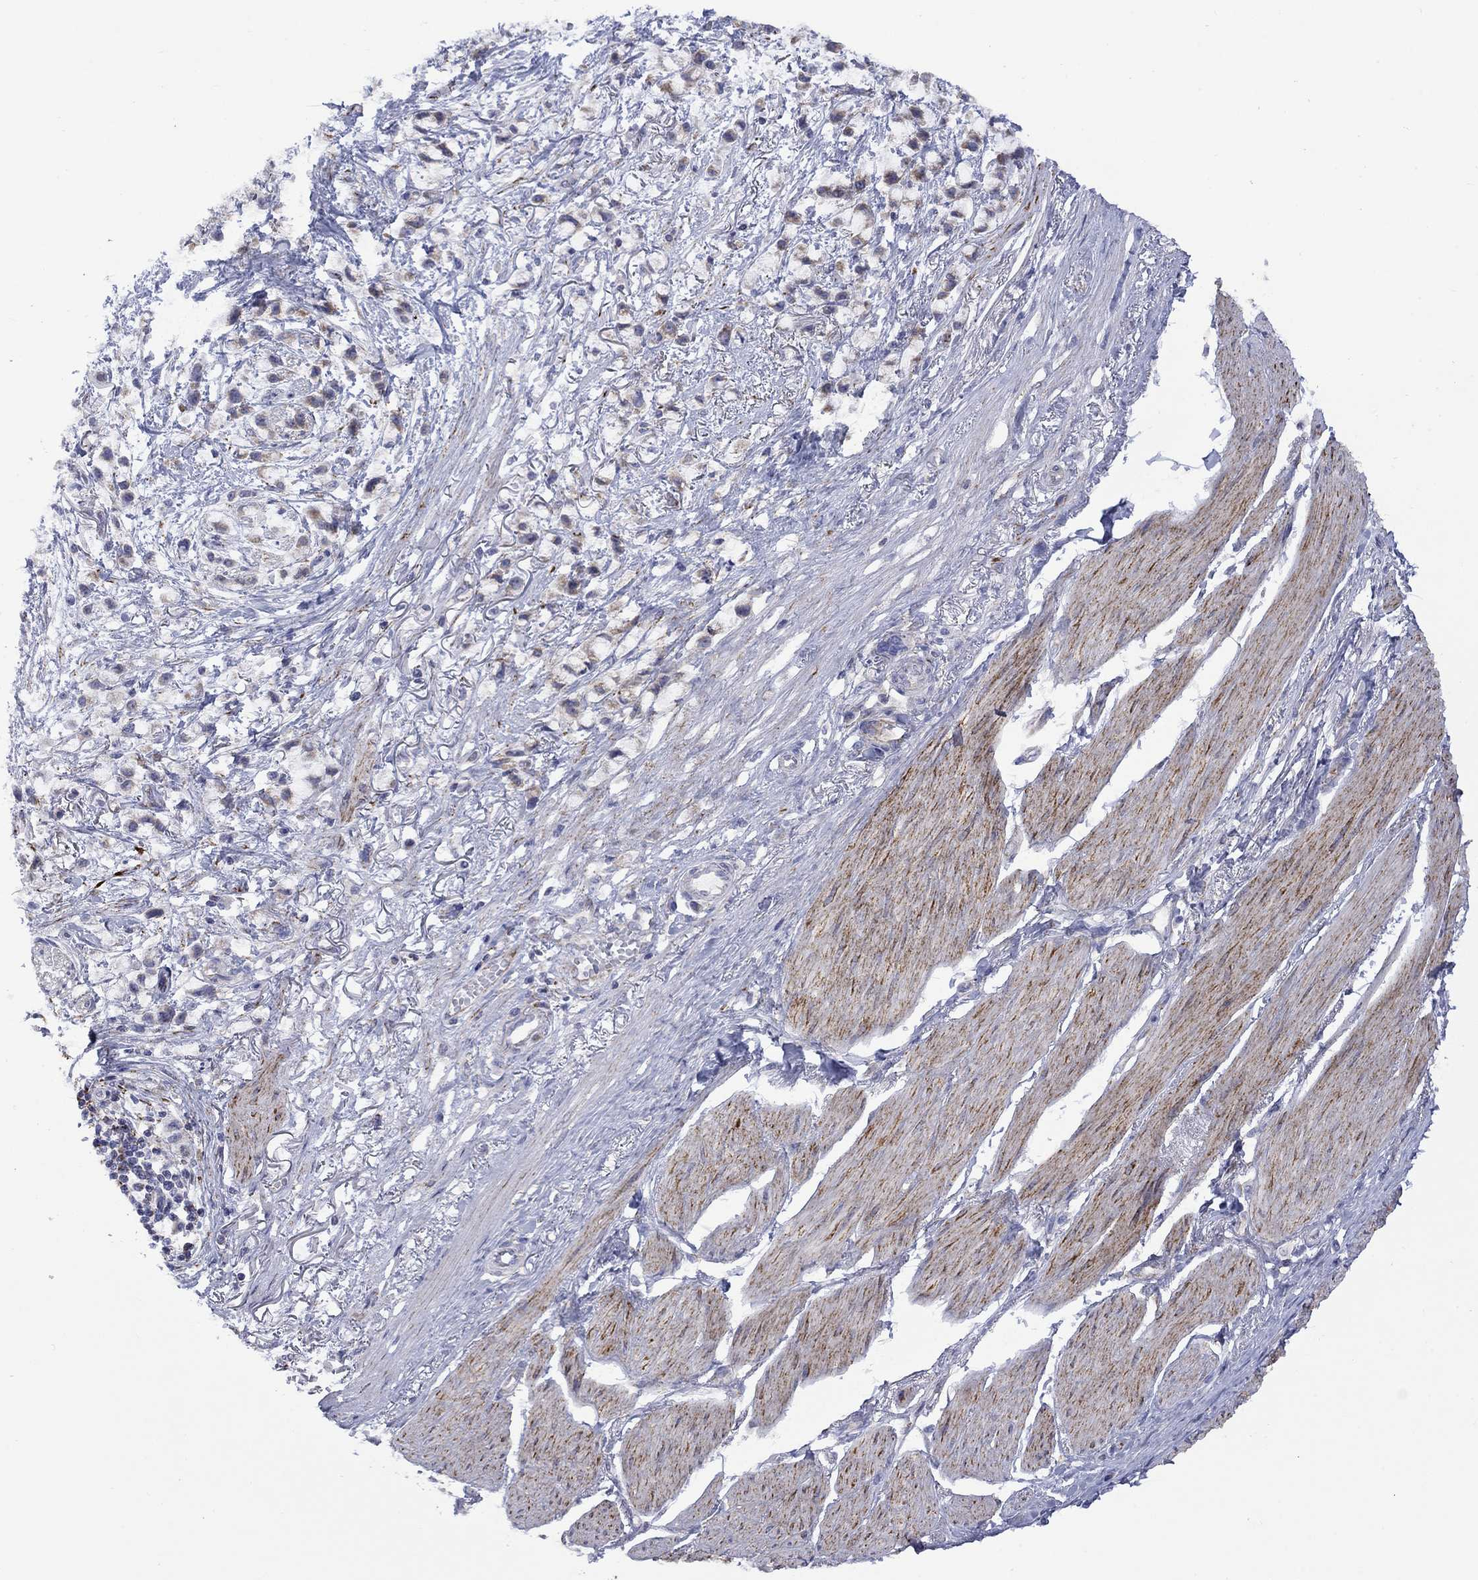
{"staining": {"intensity": "negative", "quantity": "none", "location": "none"}, "tissue": "stomach cancer", "cell_type": "Tumor cells", "image_type": "cancer", "snomed": [{"axis": "morphology", "description": "Adenocarcinoma, NOS"}, {"axis": "topography", "description": "Stomach"}], "caption": "Immunohistochemical staining of human stomach cancer exhibits no significant staining in tumor cells. (Immunohistochemistry (ihc), brightfield microscopy, high magnification).", "gene": "CISD1", "patient": {"sex": "female", "age": 81}}